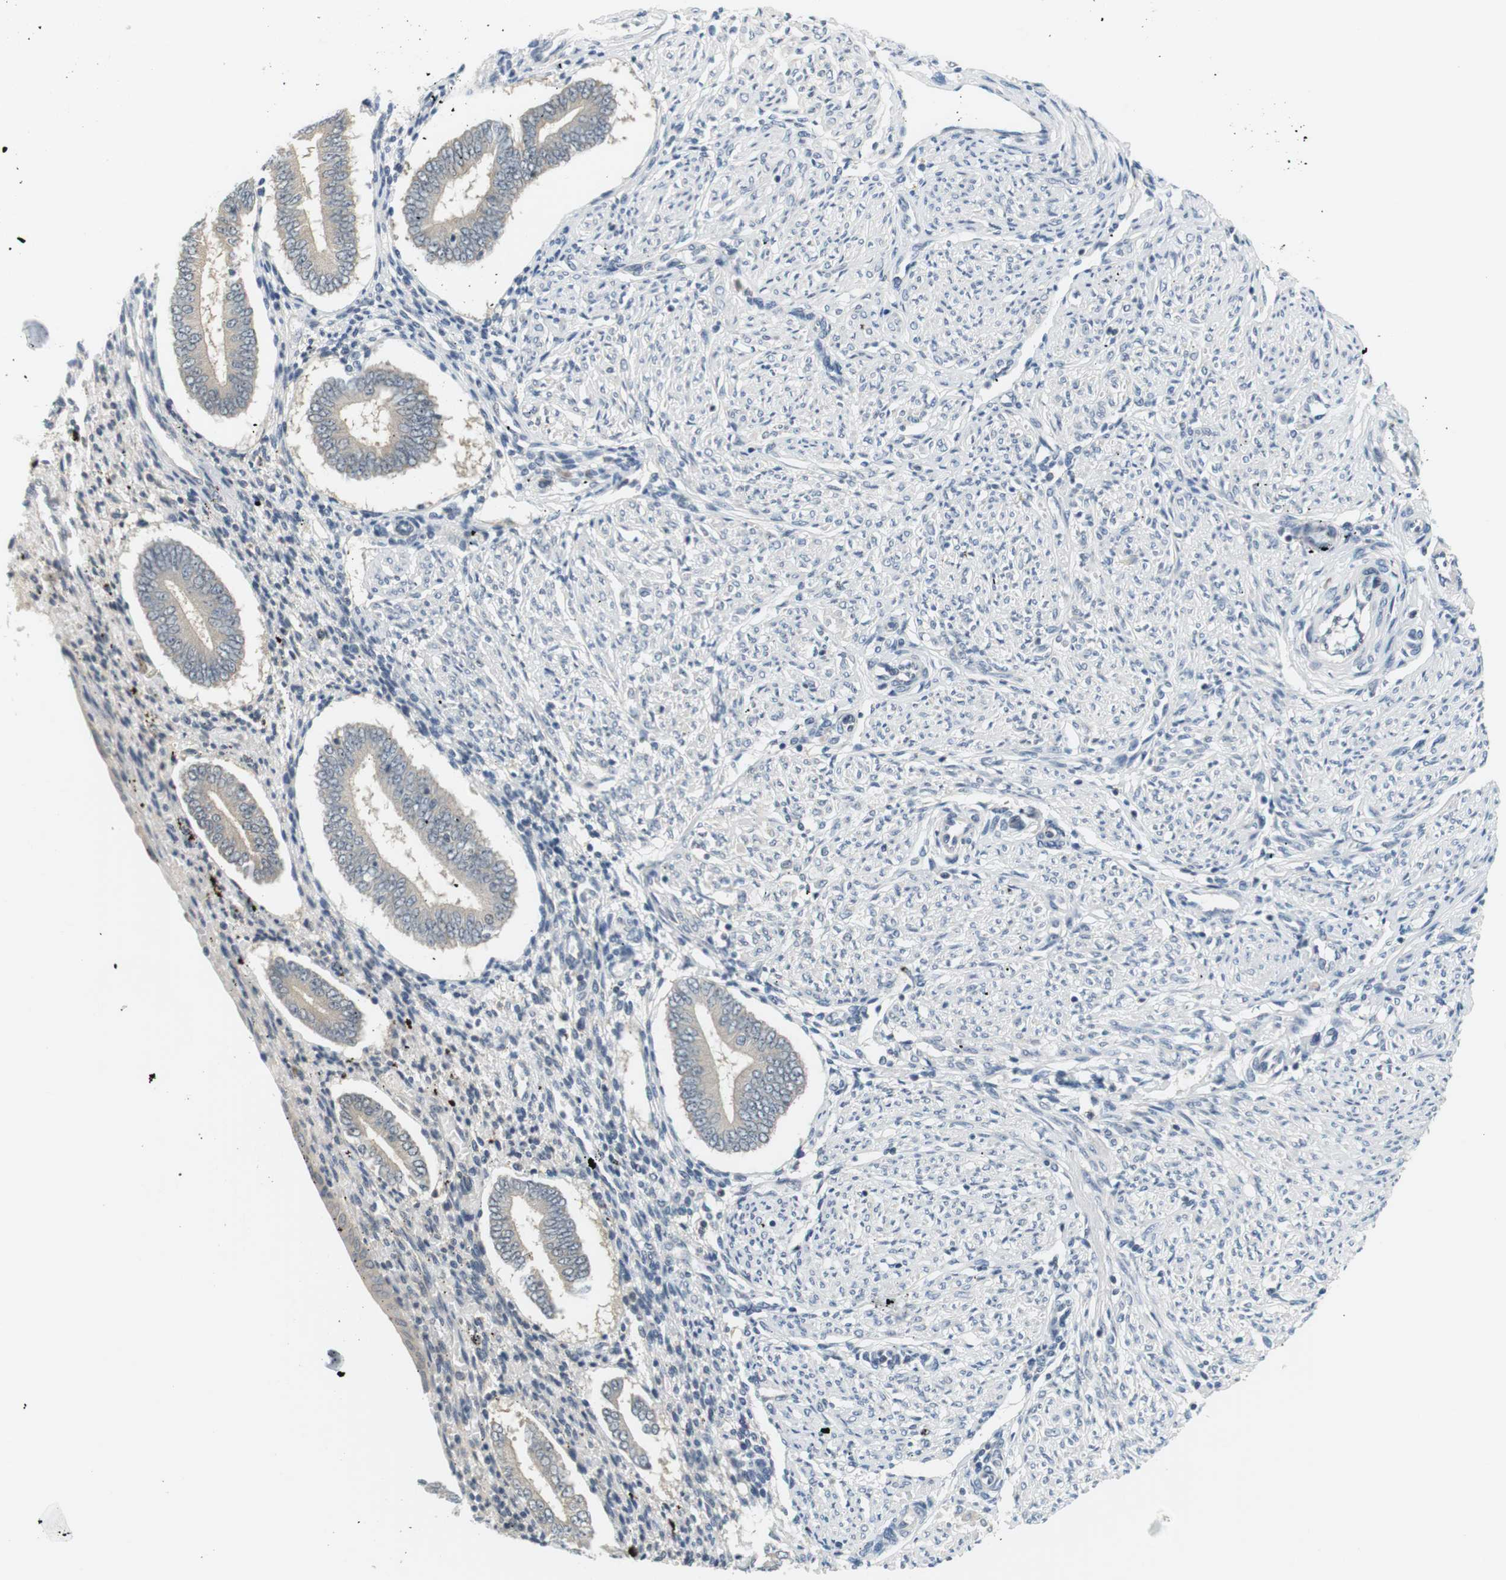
{"staining": {"intensity": "negative", "quantity": "none", "location": "none"}, "tissue": "endometrium", "cell_type": "Cells in endometrial stroma", "image_type": "normal", "snomed": [{"axis": "morphology", "description": "Normal tissue, NOS"}, {"axis": "topography", "description": "Endometrium"}], "caption": "A micrograph of human endometrium is negative for staining in cells in endometrial stroma. Nuclei are stained in blue.", "gene": "WNT7A", "patient": {"sex": "female", "age": 42}}